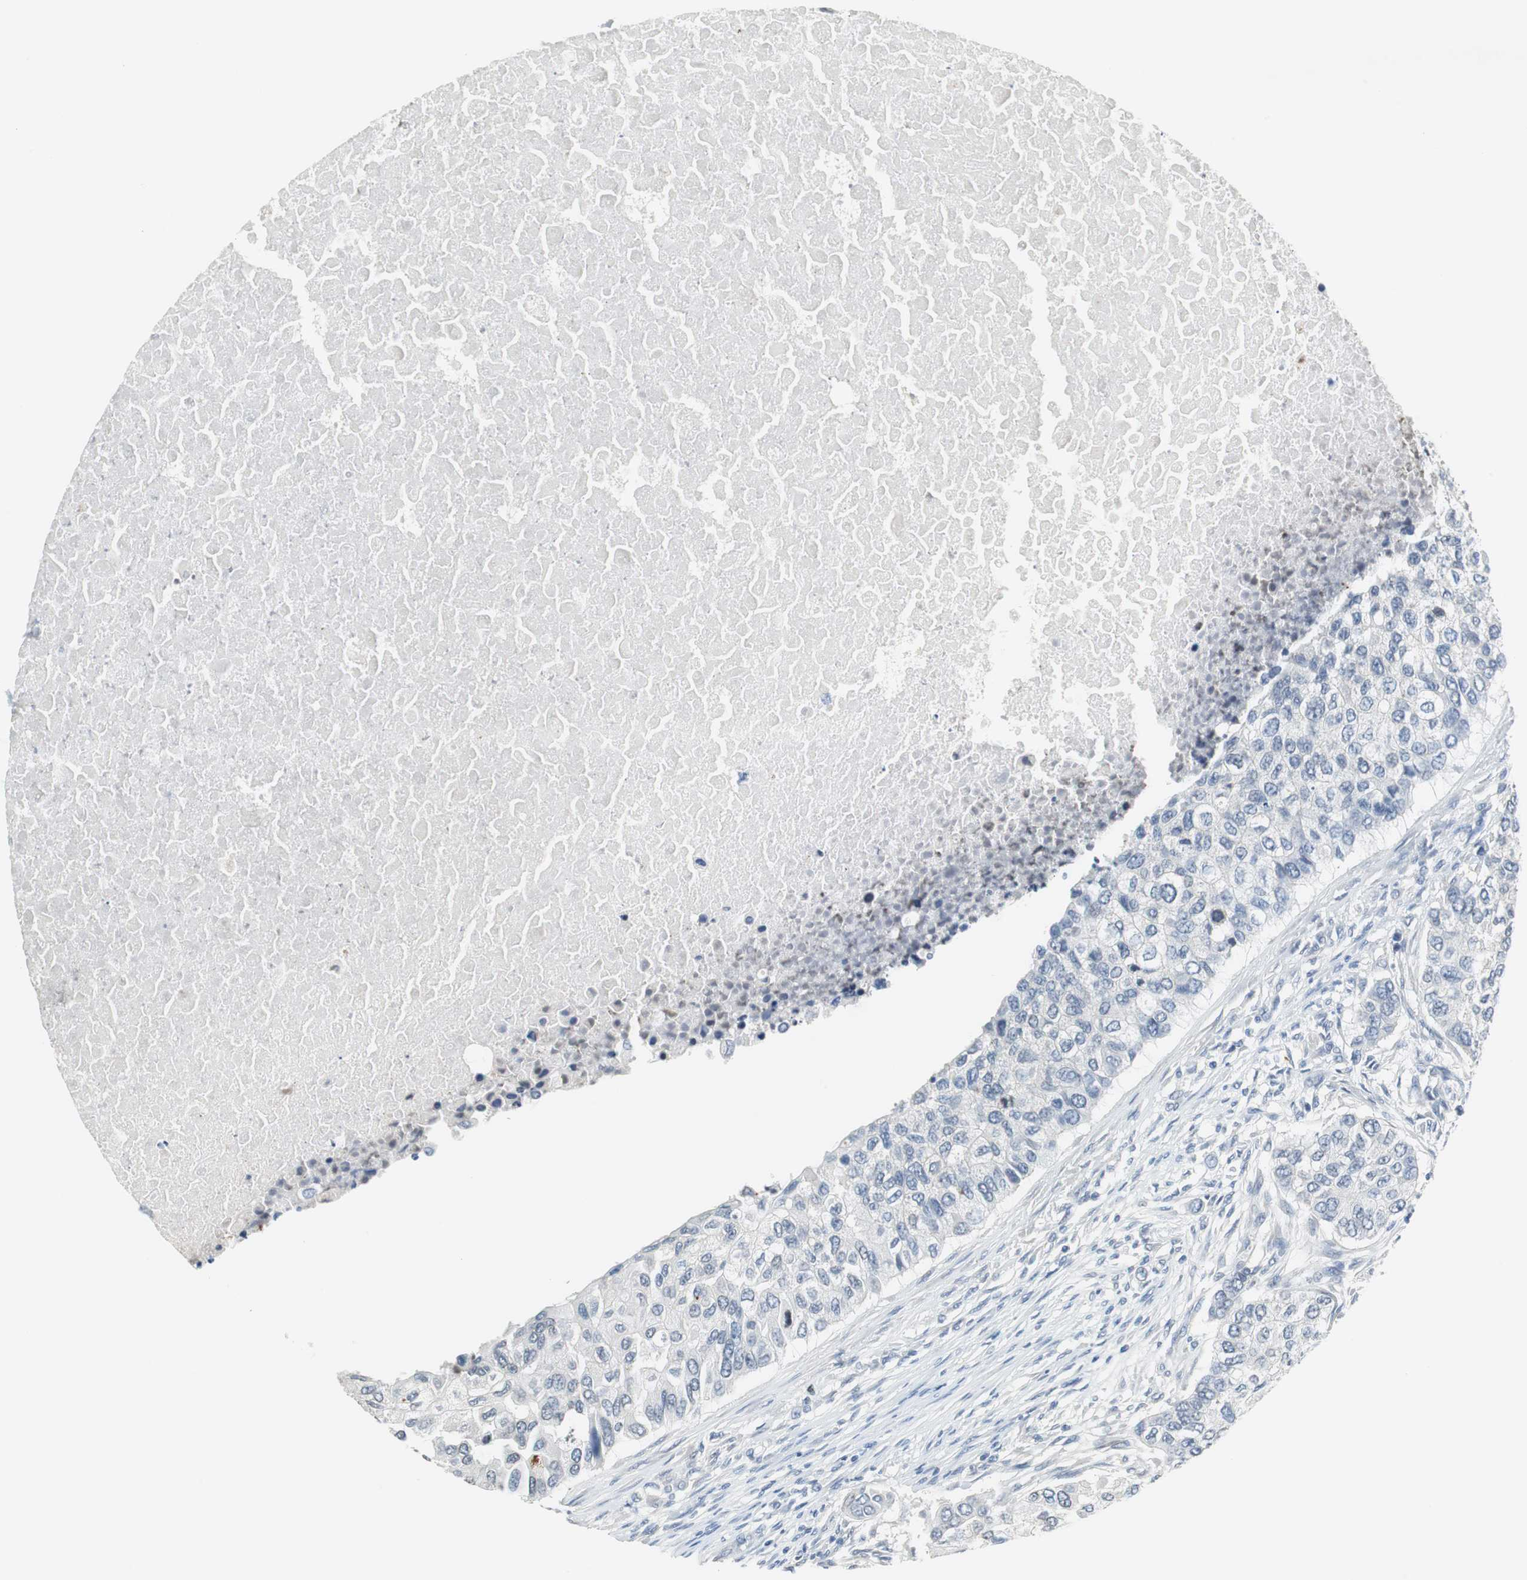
{"staining": {"intensity": "negative", "quantity": "none", "location": "none"}, "tissue": "breast cancer", "cell_type": "Tumor cells", "image_type": "cancer", "snomed": [{"axis": "morphology", "description": "Normal tissue, NOS"}, {"axis": "morphology", "description": "Duct carcinoma"}, {"axis": "topography", "description": "Breast"}], "caption": "Tumor cells are negative for protein expression in human breast cancer (invasive ductal carcinoma). Brightfield microscopy of immunohistochemistry (IHC) stained with DAB (3,3'-diaminobenzidine) (brown) and hematoxylin (blue), captured at high magnification.", "gene": "MUC7", "patient": {"sex": "female", "age": 49}}